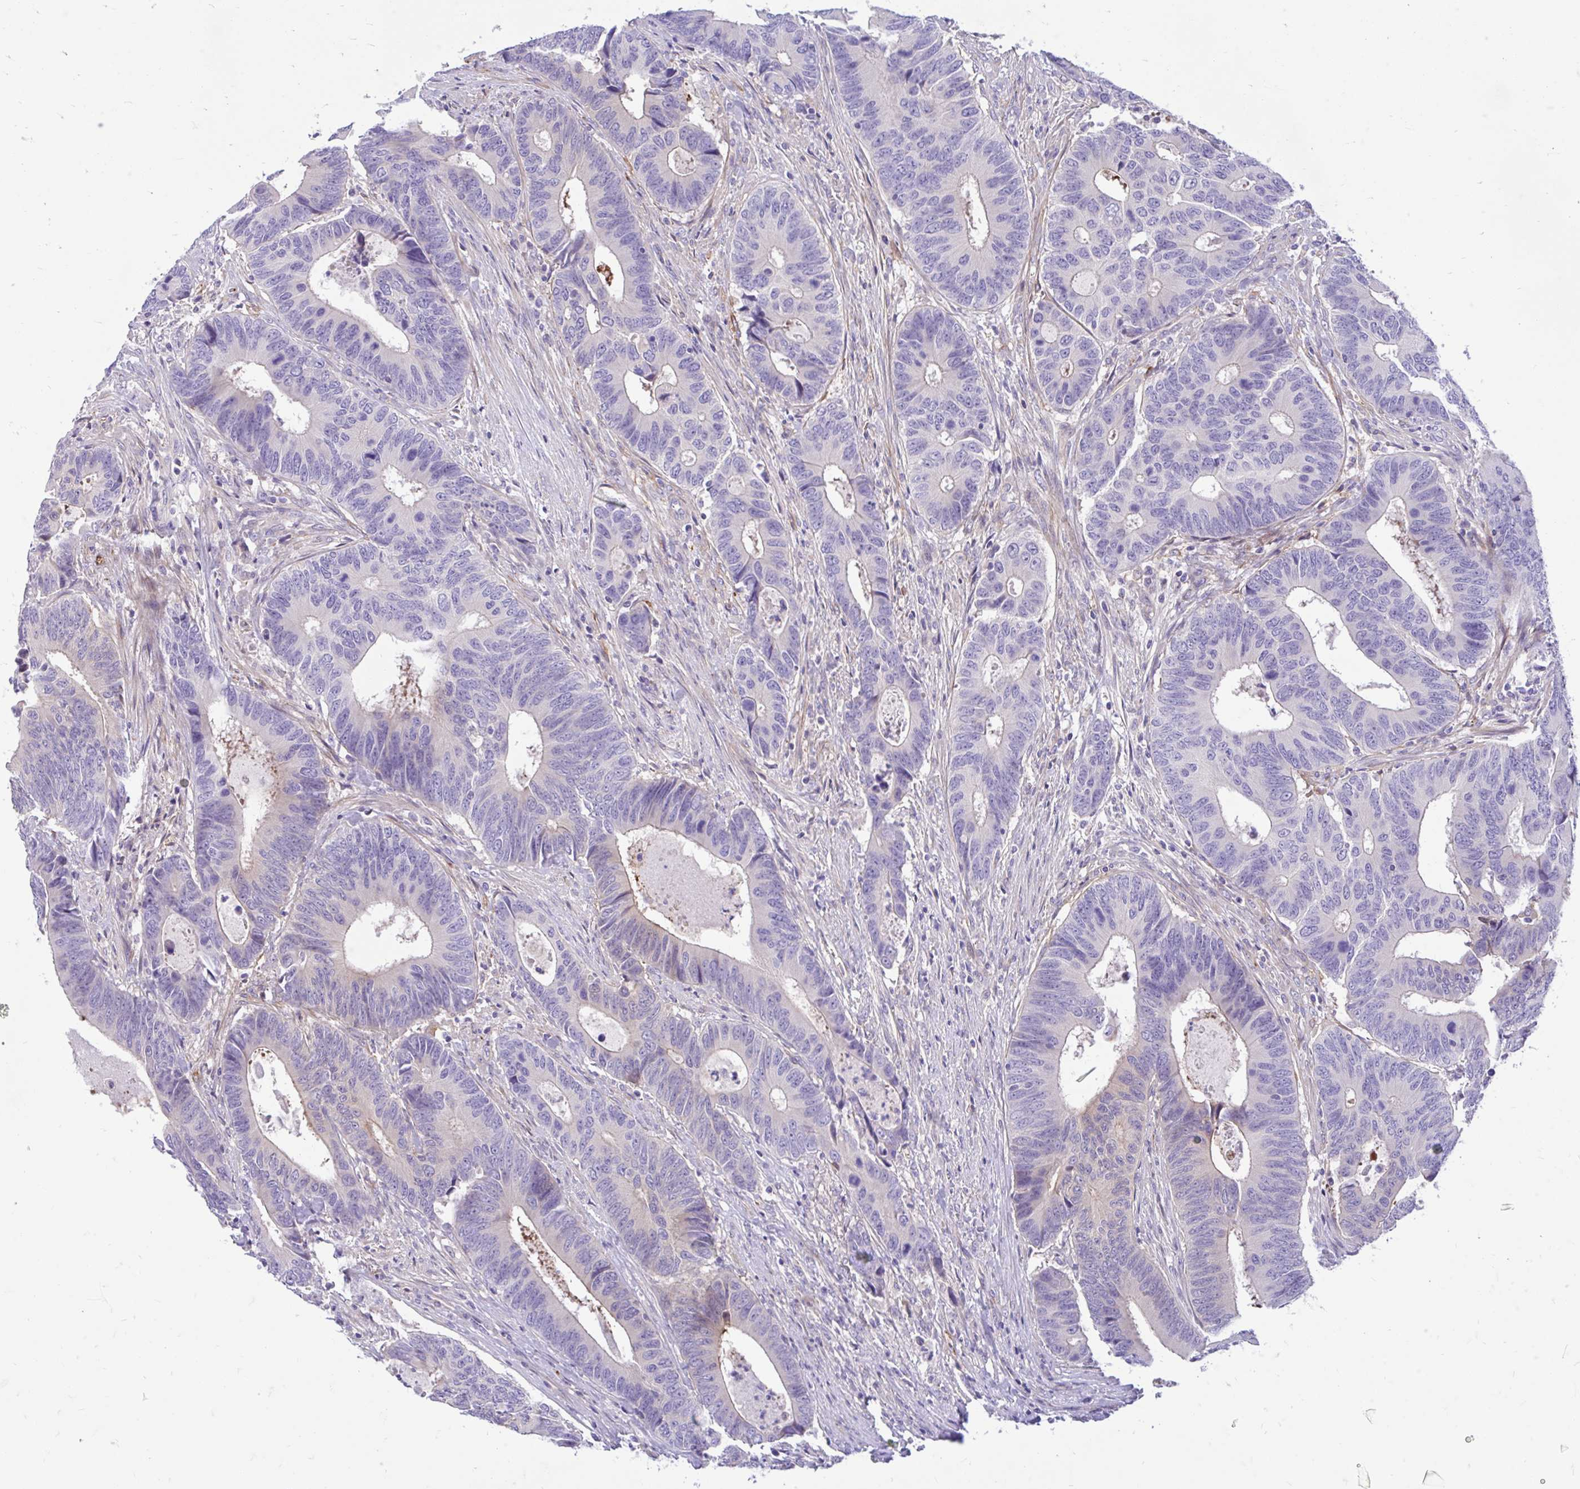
{"staining": {"intensity": "negative", "quantity": "none", "location": "none"}, "tissue": "colorectal cancer", "cell_type": "Tumor cells", "image_type": "cancer", "snomed": [{"axis": "morphology", "description": "Adenocarcinoma, NOS"}, {"axis": "topography", "description": "Colon"}], "caption": "The photomicrograph shows no staining of tumor cells in colorectal cancer. The staining is performed using DAB (3,3'-diaminobenzidine) brown chromogen with nuclei counter-stained in using hematoxylin.", "gene": "ESPNL", "patient": {"sex": "male", "age": 87}}